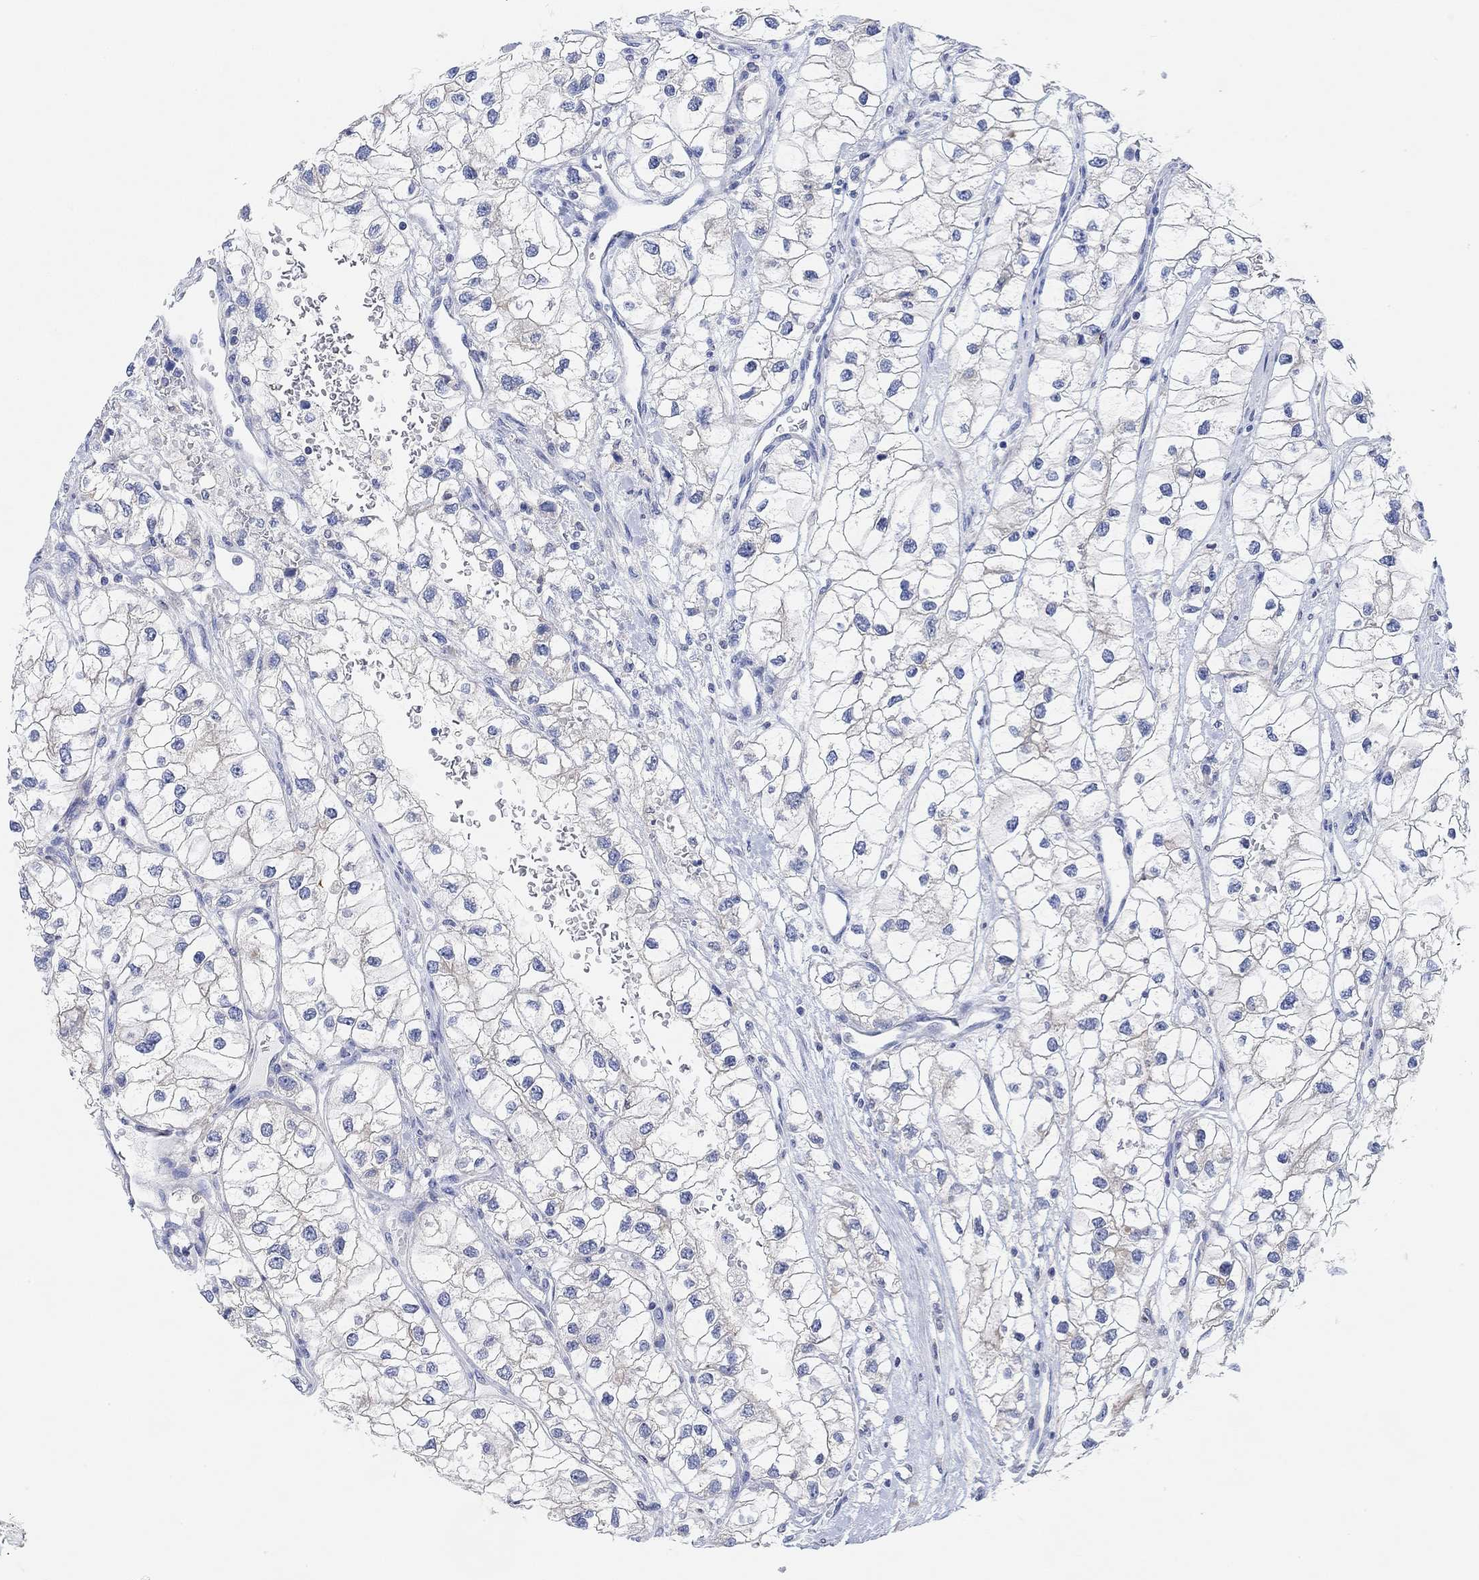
{"staining": {"intensity": "negative", "quantity": "none", "location": "none"}, "tissue": "renal cancer", "cell_type": "Tumor cells", "image_type": "cancer", "snomed": [{"axis": "morphology", "description": "Adenocarcinoma, NOS"}, {"axis": "topography", "description": "Kidney"}], "caption": "The immunohistochemistry micrograph has no significant expression in tumor cells of renal adenocarcinoma tissue. Nuclei are stained in blue.", "gene": "RGS1", "patient": {"sex": "male", "age": 59}}